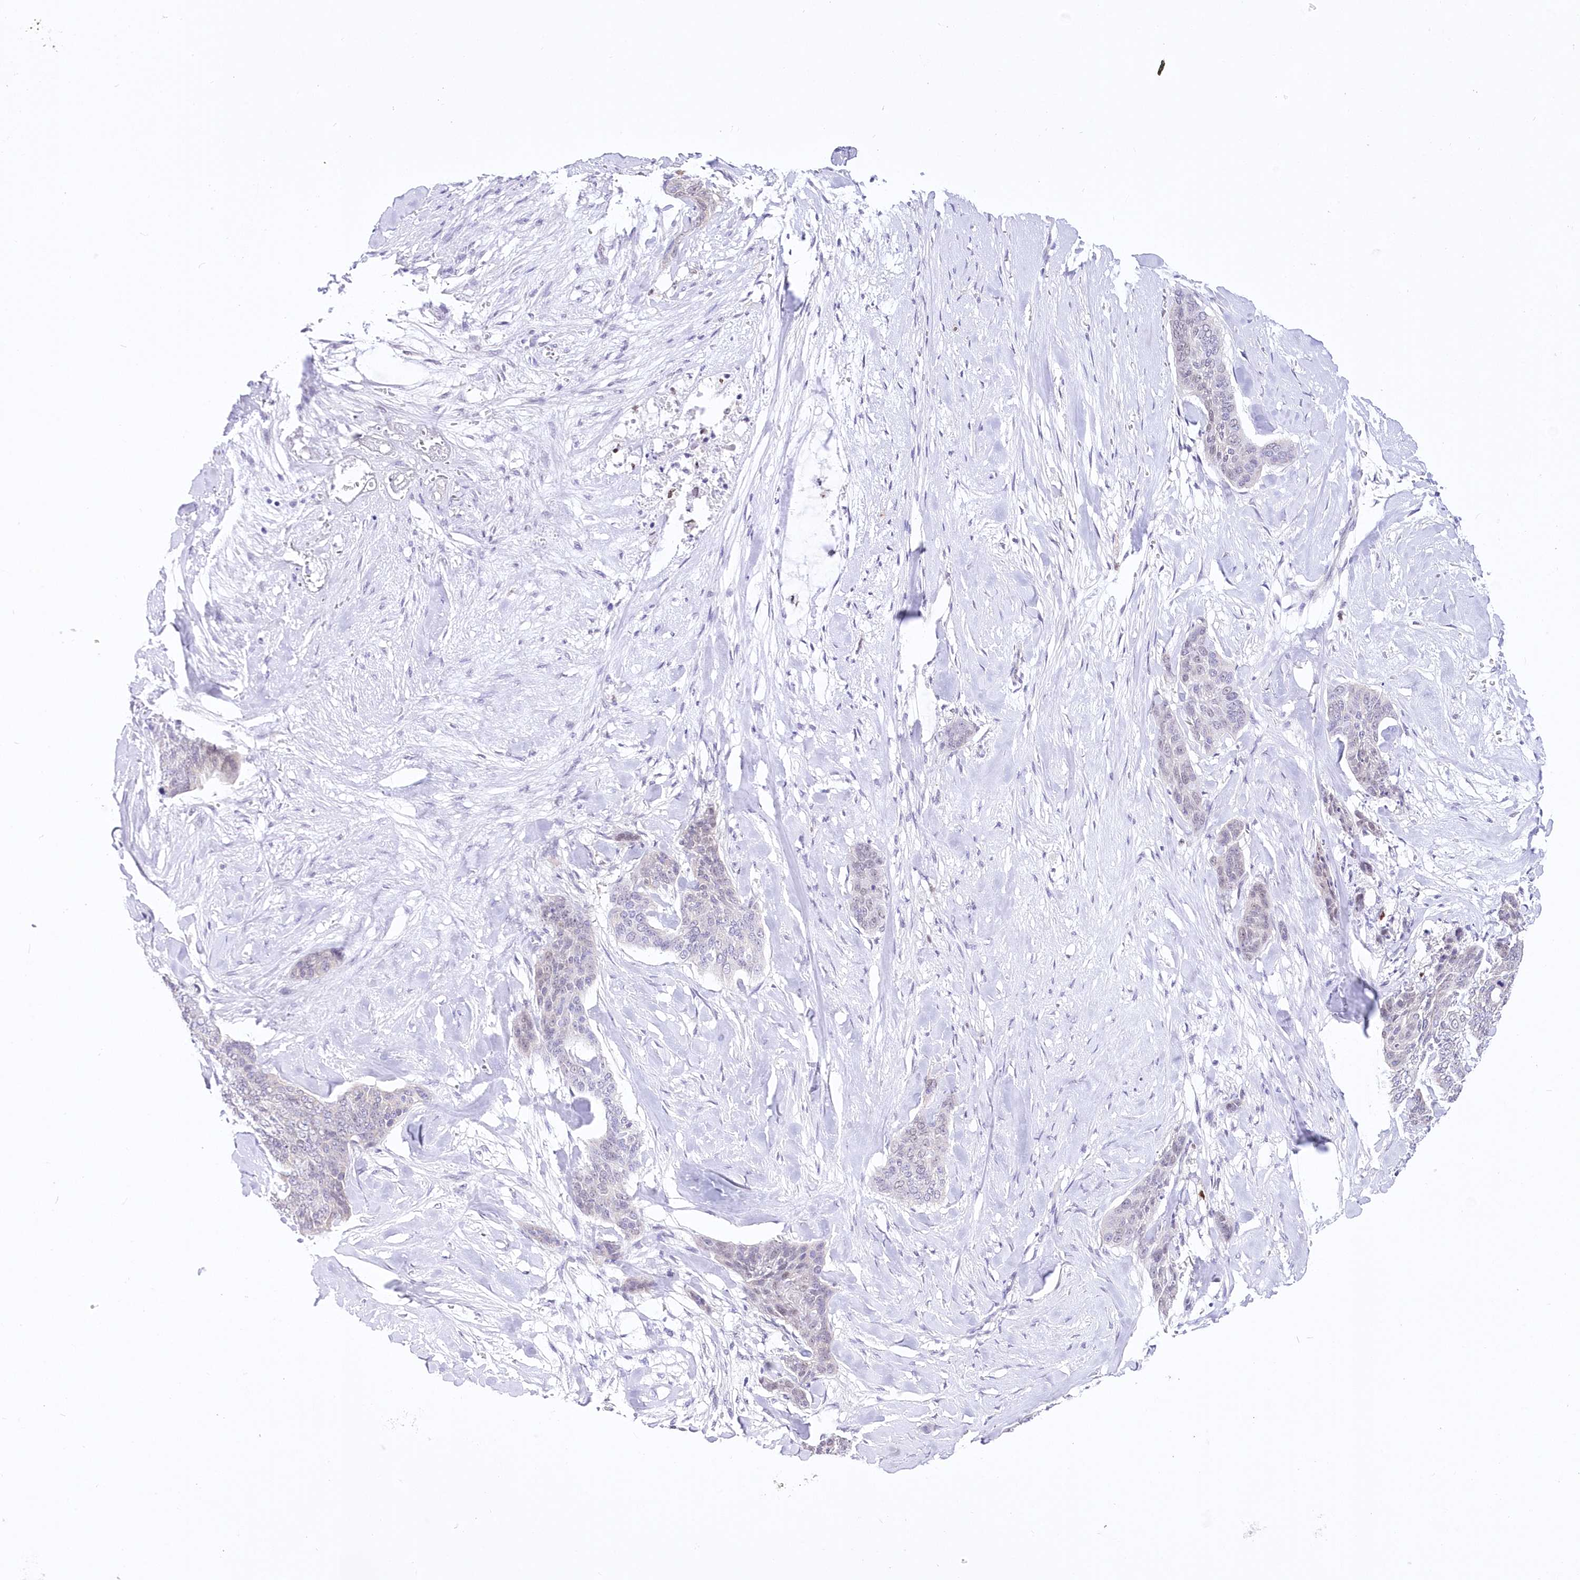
{"staining": {"intensity": "negative", "quantity": "none", "location": "none"}, "tissue": "skin cancer", "cell_type": "Tumor cells", "image_type": "cancer", "snomed": [{"axis": "morphology", "description": "Basal cell carcinoma"}, {"axis": "topography", "description": "Skin"}], "caption": "Skin basal cell carcinoma was stained to show a protein in brown. There is no significant staining in tumor cells.", "gene": "UBA6", "patient": {"sex": "female", "age": 64}}